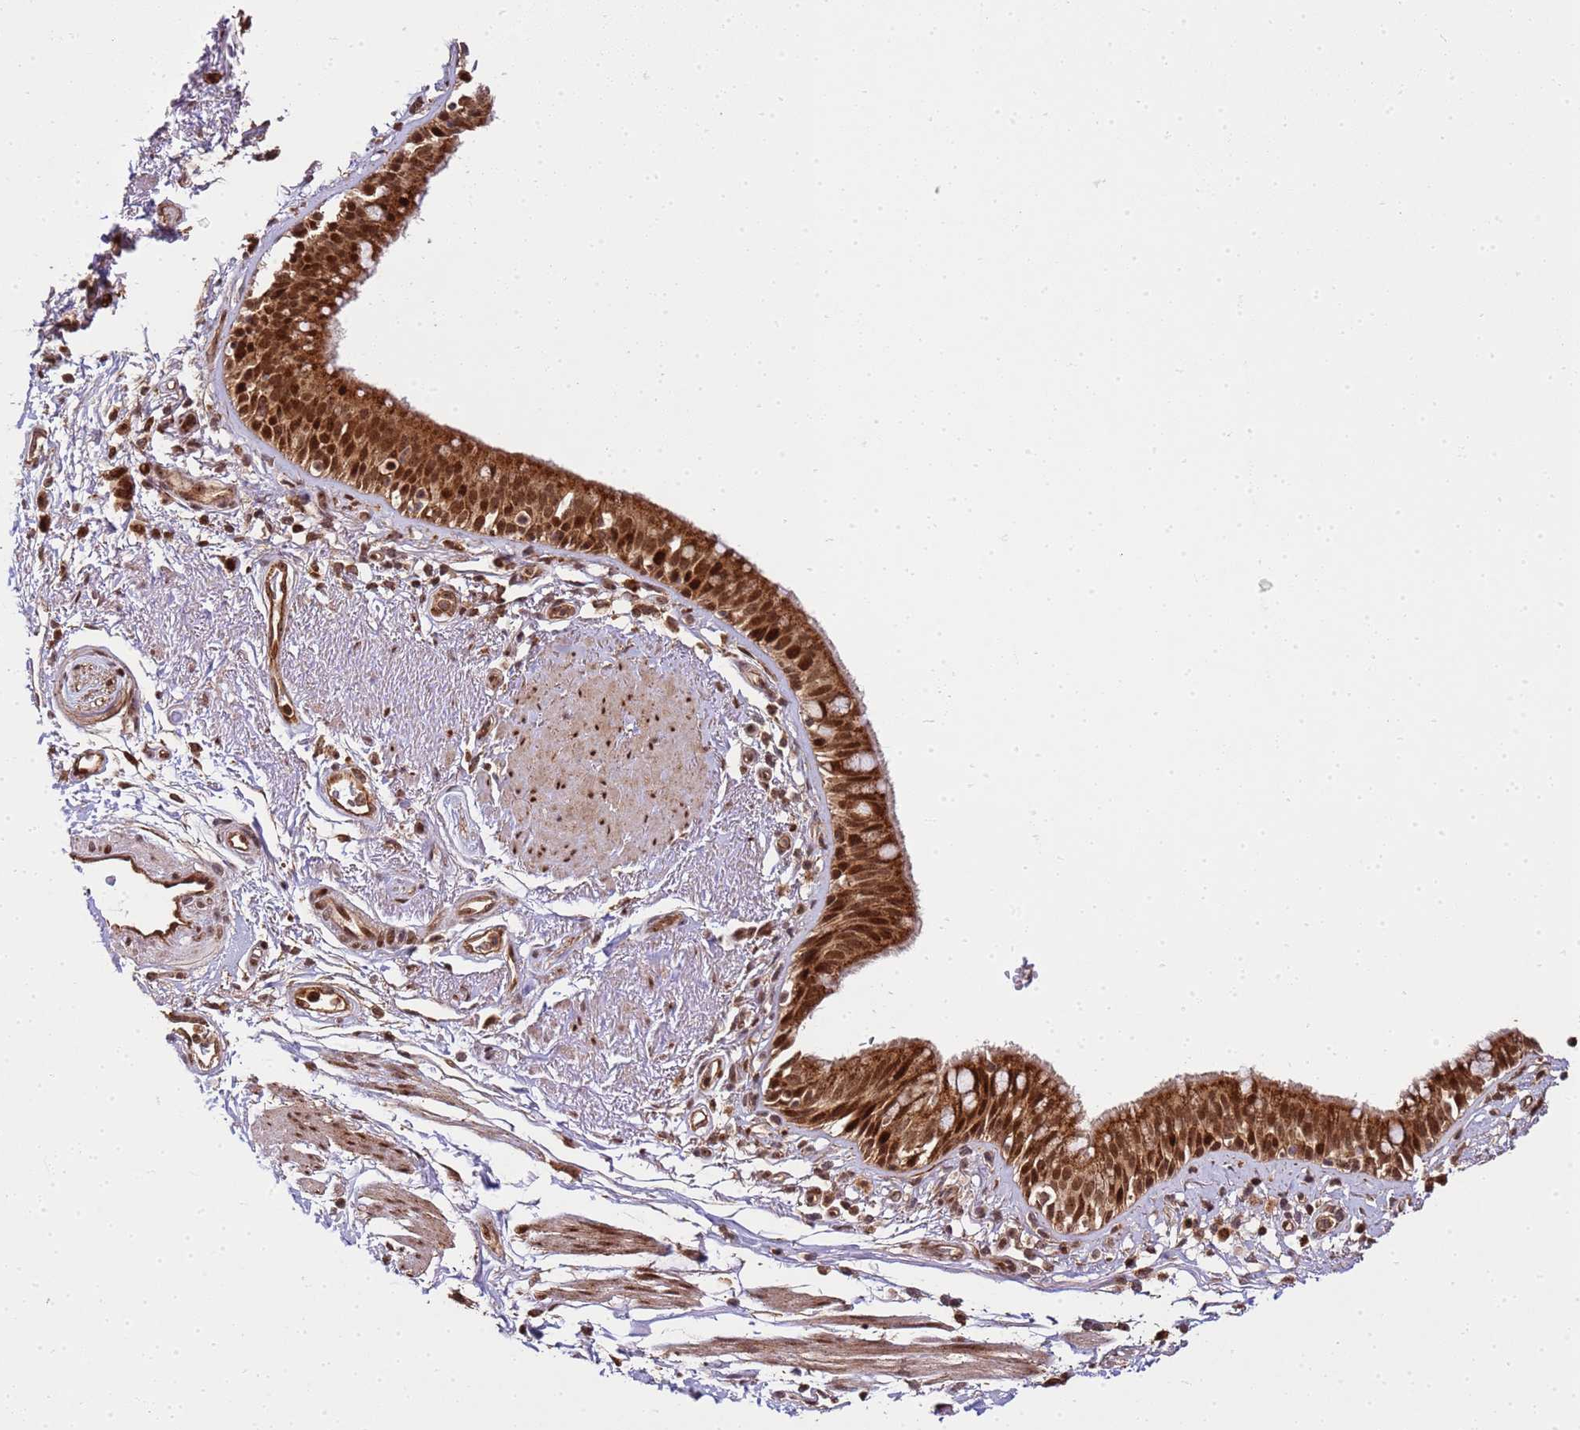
{"staining": {"intensity": "strong", "quantity": ">75%", "location": "cytoplasmic/membranous,nuclear"}, "tissue": "bronchus", "cell_type": "Respiratory epithelial cells", "image_type": "normal", "snomed": [{"axis": "morphology", "description": "Normal tissue, NOS"}, {"axis": "morphology", "description": "Neoplasm, uncertain whether benign or malignant"}, {"axis": "topography", "description": "Bronchus"}, {"axis": "topography", "description": "Lung"}], "caption": "Bronchus stained for a protein demonstrates strong cytoplasmic/membranous,nuclear positivity in respiratory epithelial cells.", "gene": "PEX14", "patient": {"sex": "male", "age": 55}}